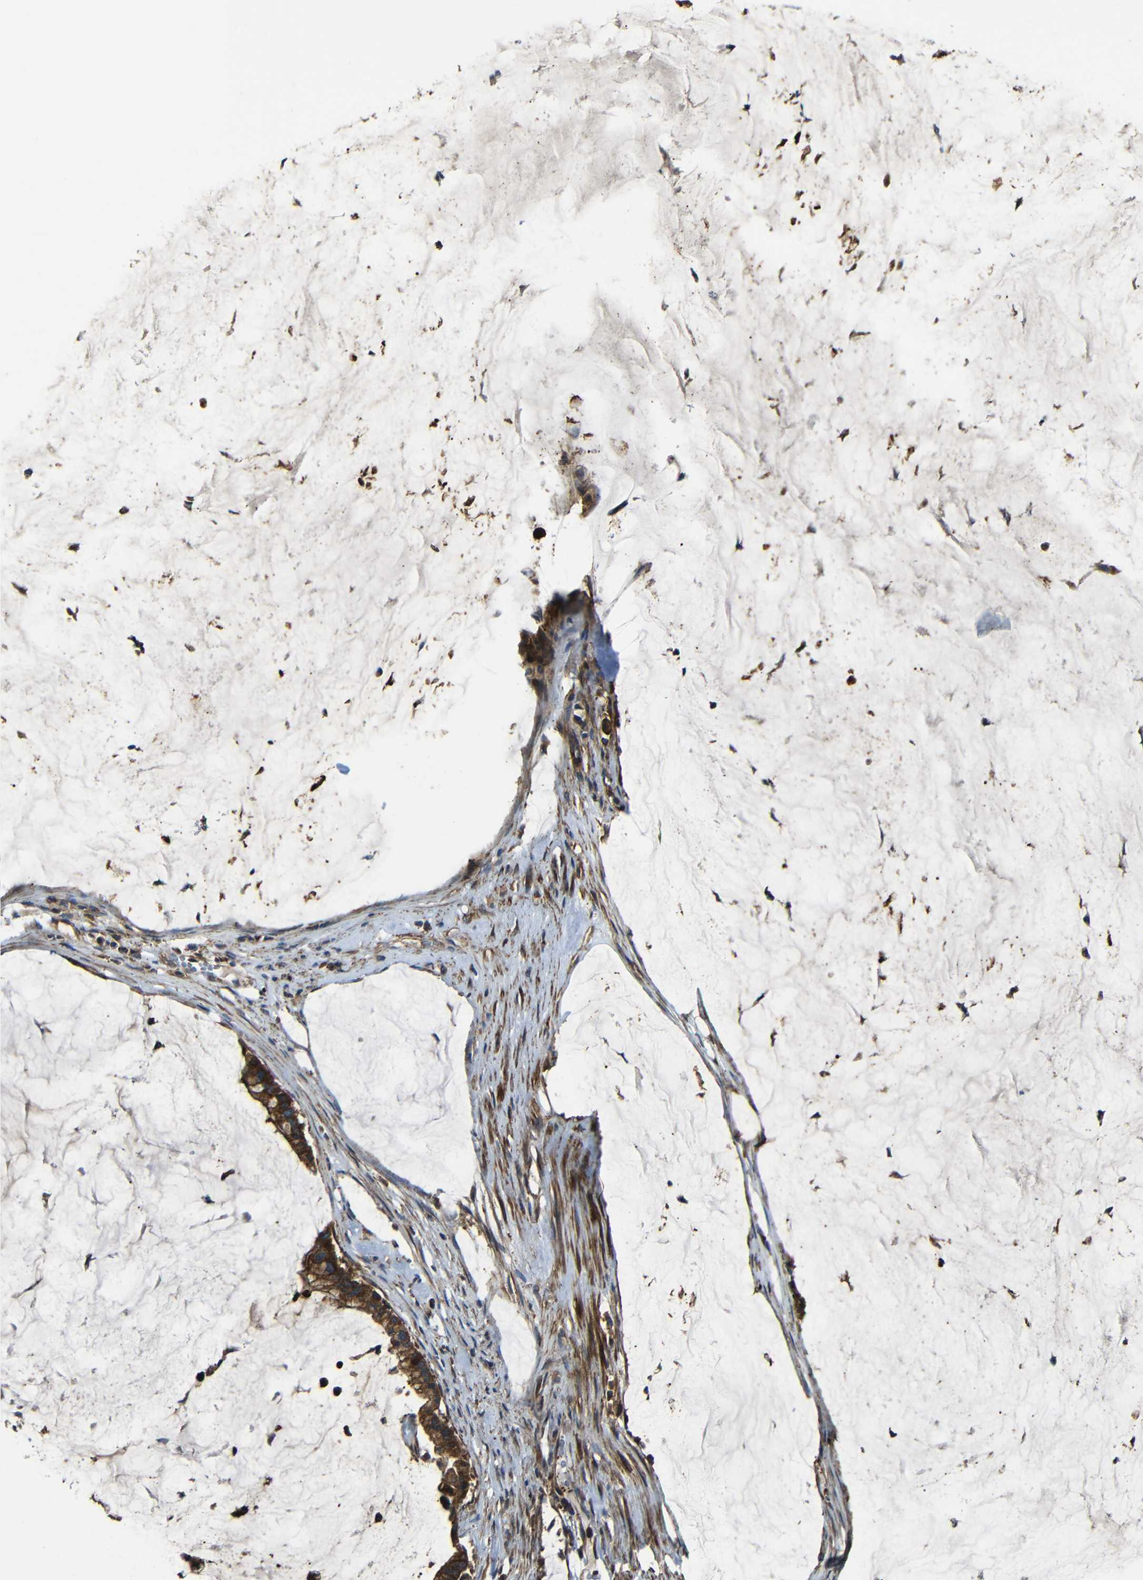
{"staining": {"intensity": "strong", "quantity": ">75%", "location": "cytoplasmic/membranous"}, "tissue": "pancreatic cancer", "cell_type": "Tumor cells", "image_type": "cancer", "snomed": [{"axis": "morphology", "description": "Adenocarcinoma, NOS"}, {"axis": "topography", "description": "Pancreas"}], "caption": "The histopathology image reveals immunohistochemical staining of pancreatic cancer (adenocarcinoma). There is strong cytoplasmic/membranous staining is identified in about >75% of tumor cells.", "gene": "PTCH1", "patient": {"sex": "male", "age": 41}}